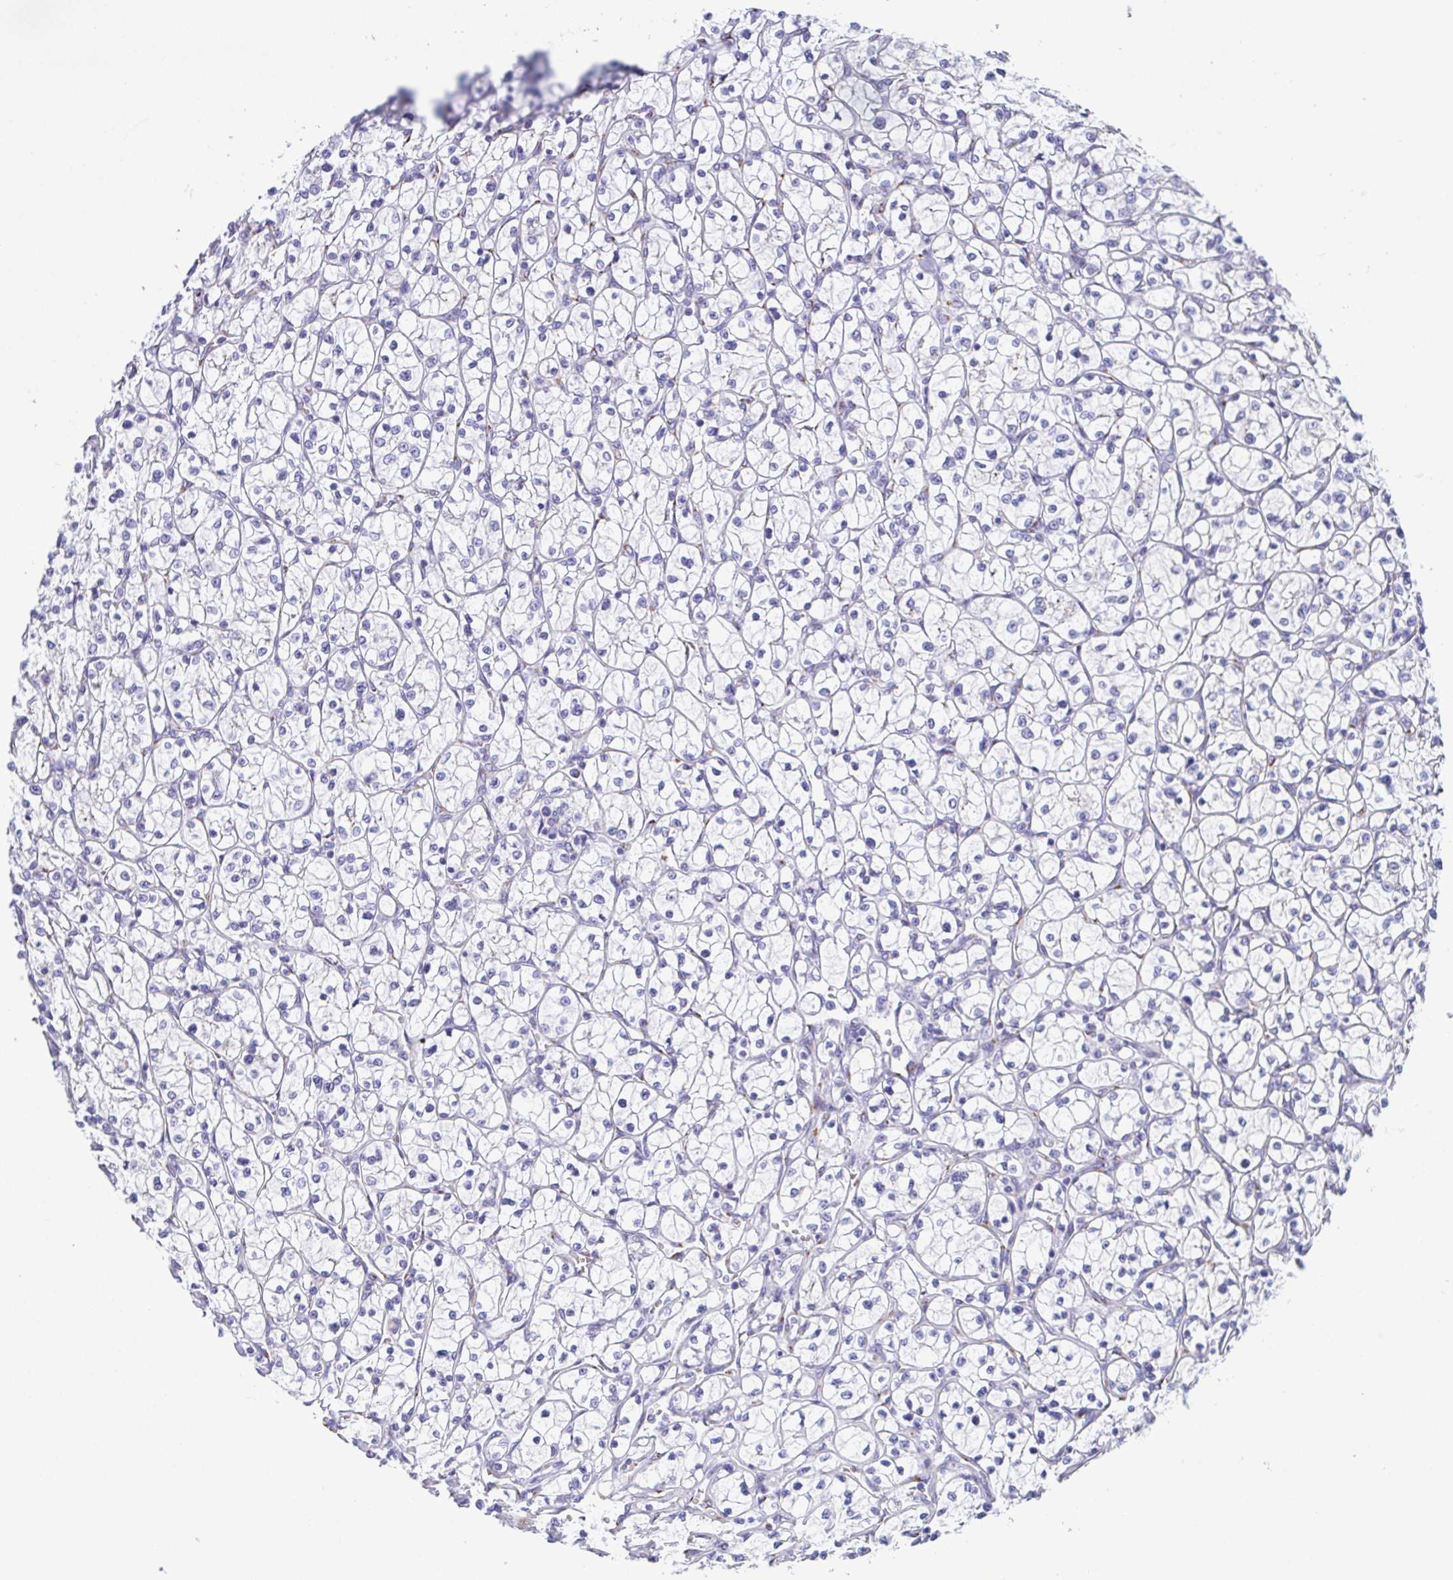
{"staining": {"intensity": "negative", "quantity": "none", "location": "none"}, "tissue": "renal cancer", "cell_type": "Tumor cells", "image_type": "cancer", "snomed": [{"axis": "morphology", "description": "Adenocarcinoma, NOS"}, {"axis": "topography", "description": "Kidney"}], "caption": "Immunohistochemistry (IHC) image of human renal adenocarcinoma stained for a protein (brown), which exhibits no positivity in tumor cells.", "gene": "SULT1B1", "patient": {"sex": "female", "age": 64}}